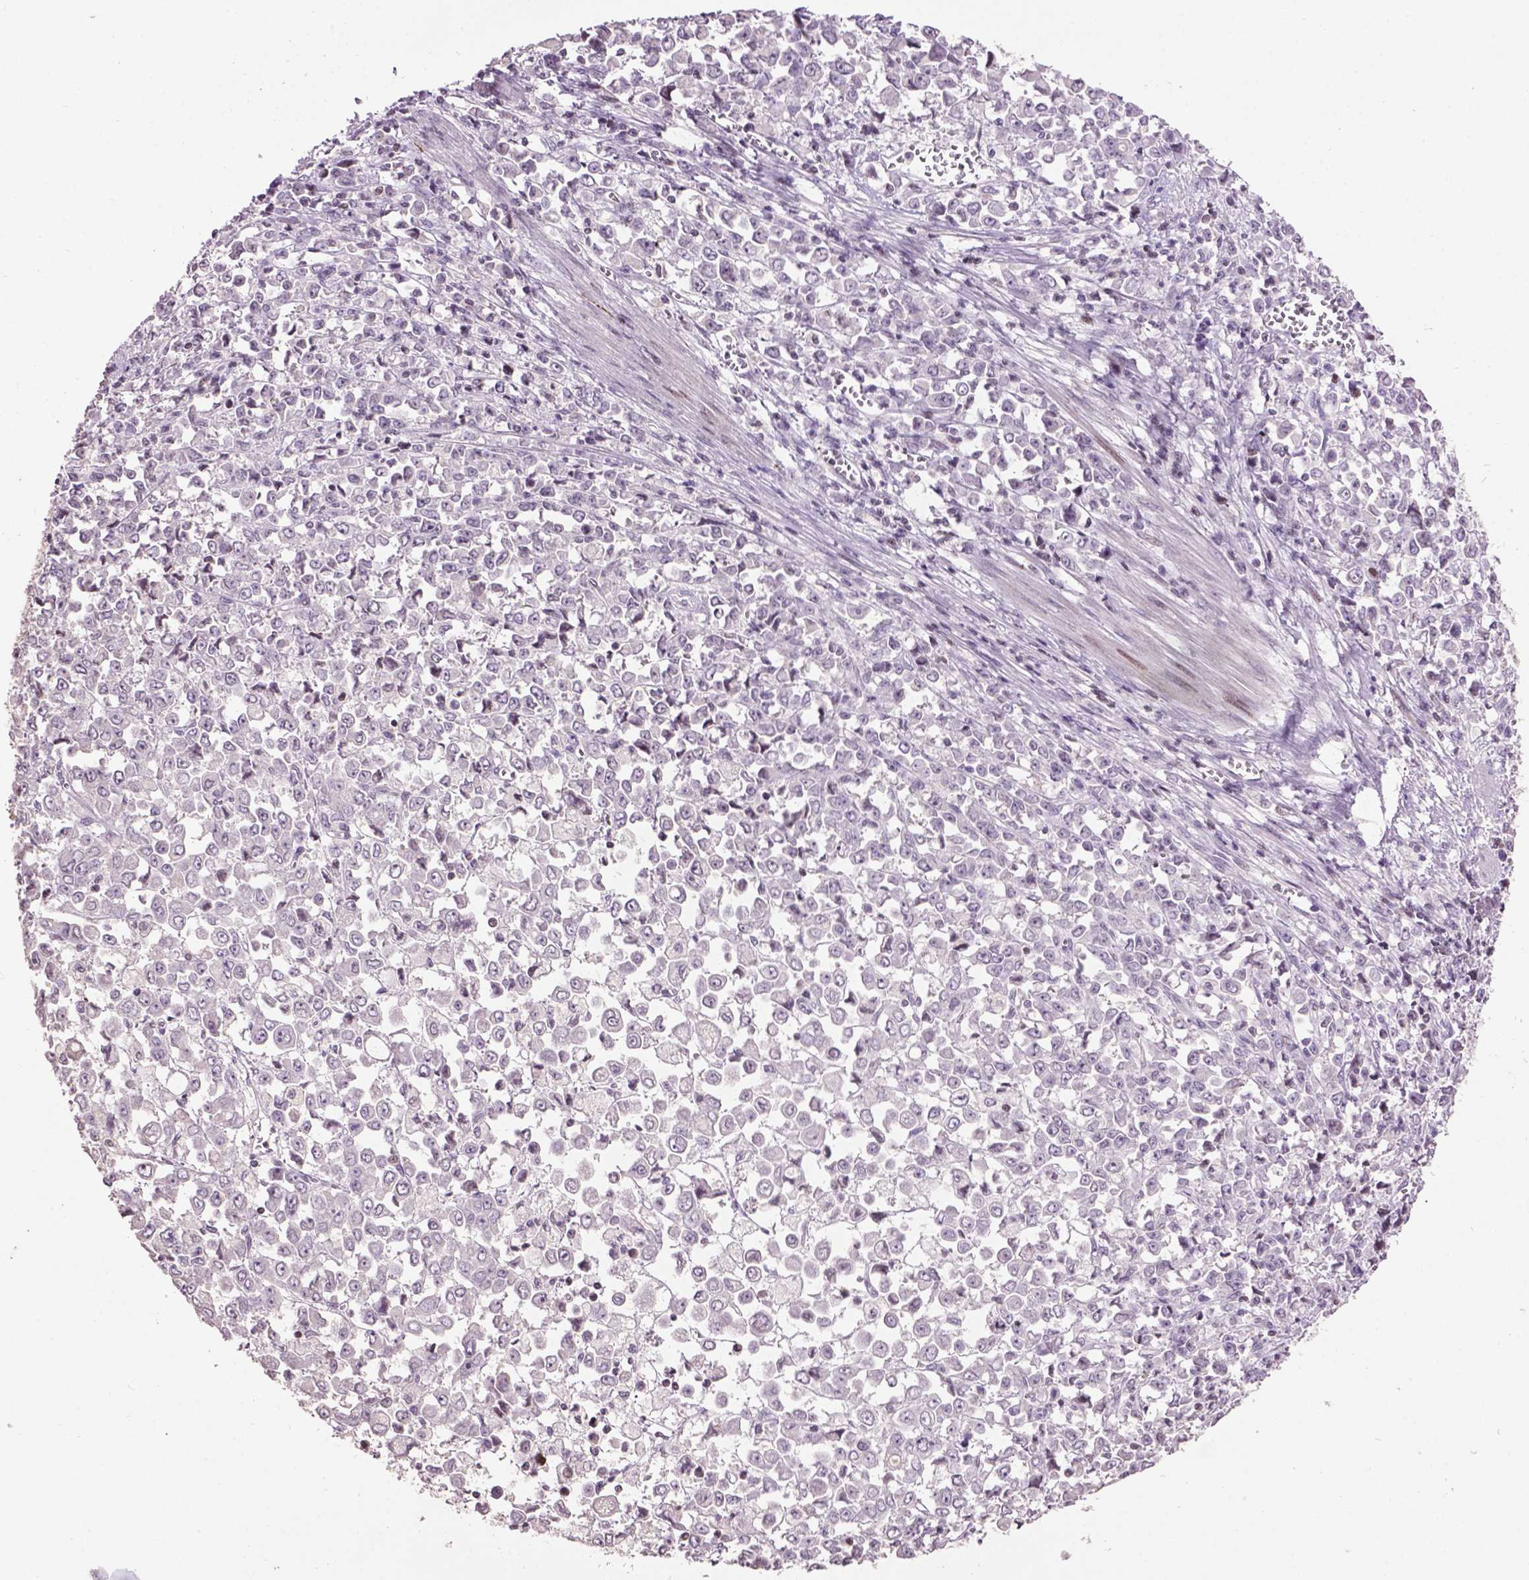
{"staining": {"intensity": "negative", "quantity": "none", "location": "none"}, "tissue": "stomach cancer", "cell_type": "Tumor cells", "image_type": "cancer", "snomed": [{"axis": "morphology", "description": "Adenocarcinoma, NOS"}, {"axis": "topography", "description": "Stomach, upper"}], "caption": "Histopathology image shows no protein positivity in tumor cells of stomach adenocarcinoma tissue.", "gene": "TH", "patient": {"sex": "male", "age": 70}}